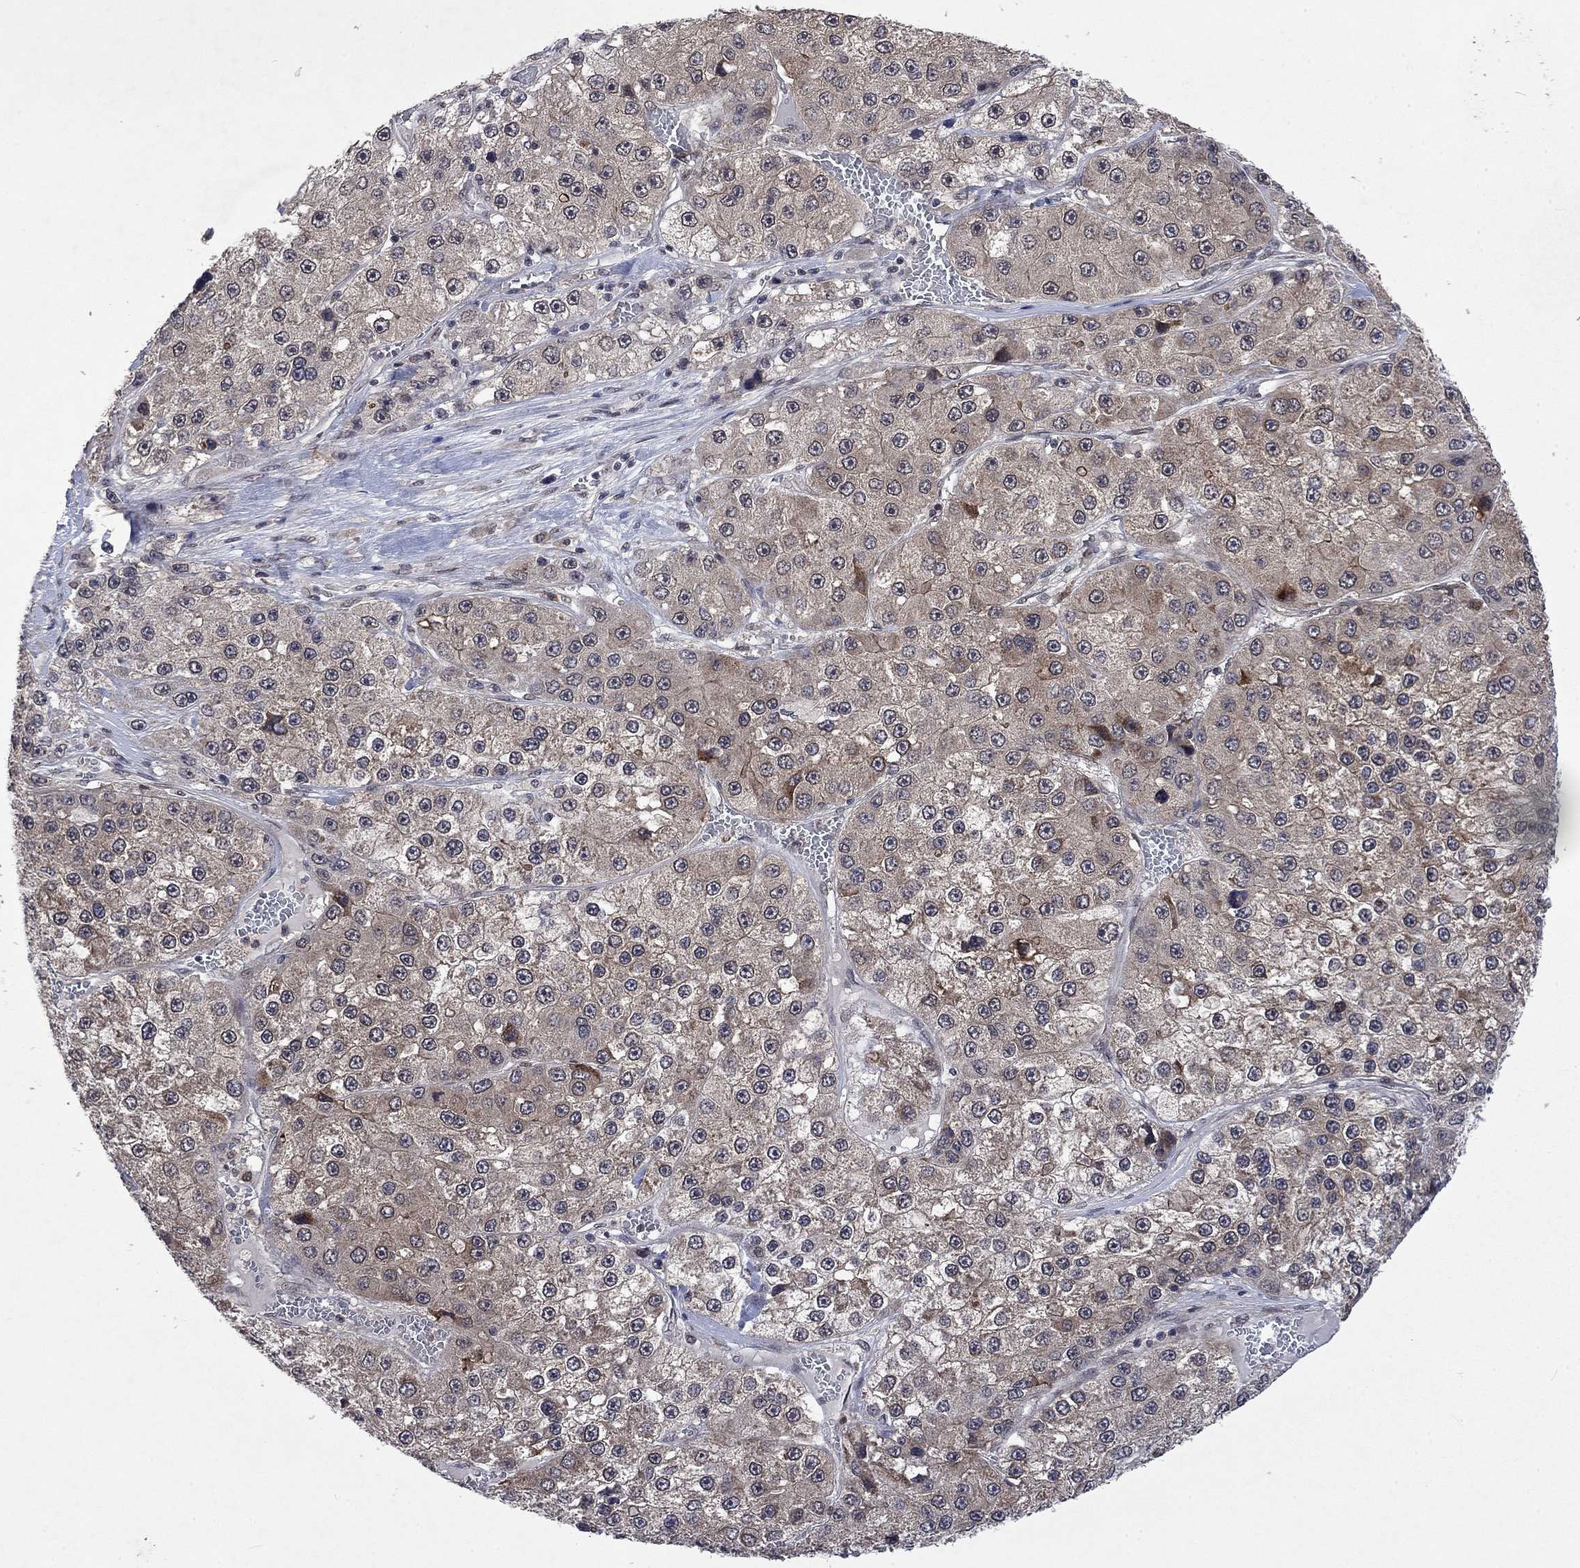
{"staining": {"intensity": "weak", "quantity": "<25%", "location": "cytoplasmic/membranous"}, "tissue": "liver cancer", "cell_type": "Tumor cells", "image_type": "cancer", "snomed": [{"axis": "morphology", "description": "Carcinoma, Hepatocellular, NOS"}, {"axis": "topography", "description": "Liver"}], "caption": "This image is of liver cancer (hepatocellular carcinoma) stained with immunohistochemistry to label a protein in brown with the nuclei are counter-stained blue. There is no staining in tumor cells.", "gene": "PPP1R9A", "patient": {"sex": "female", "age": 73}}